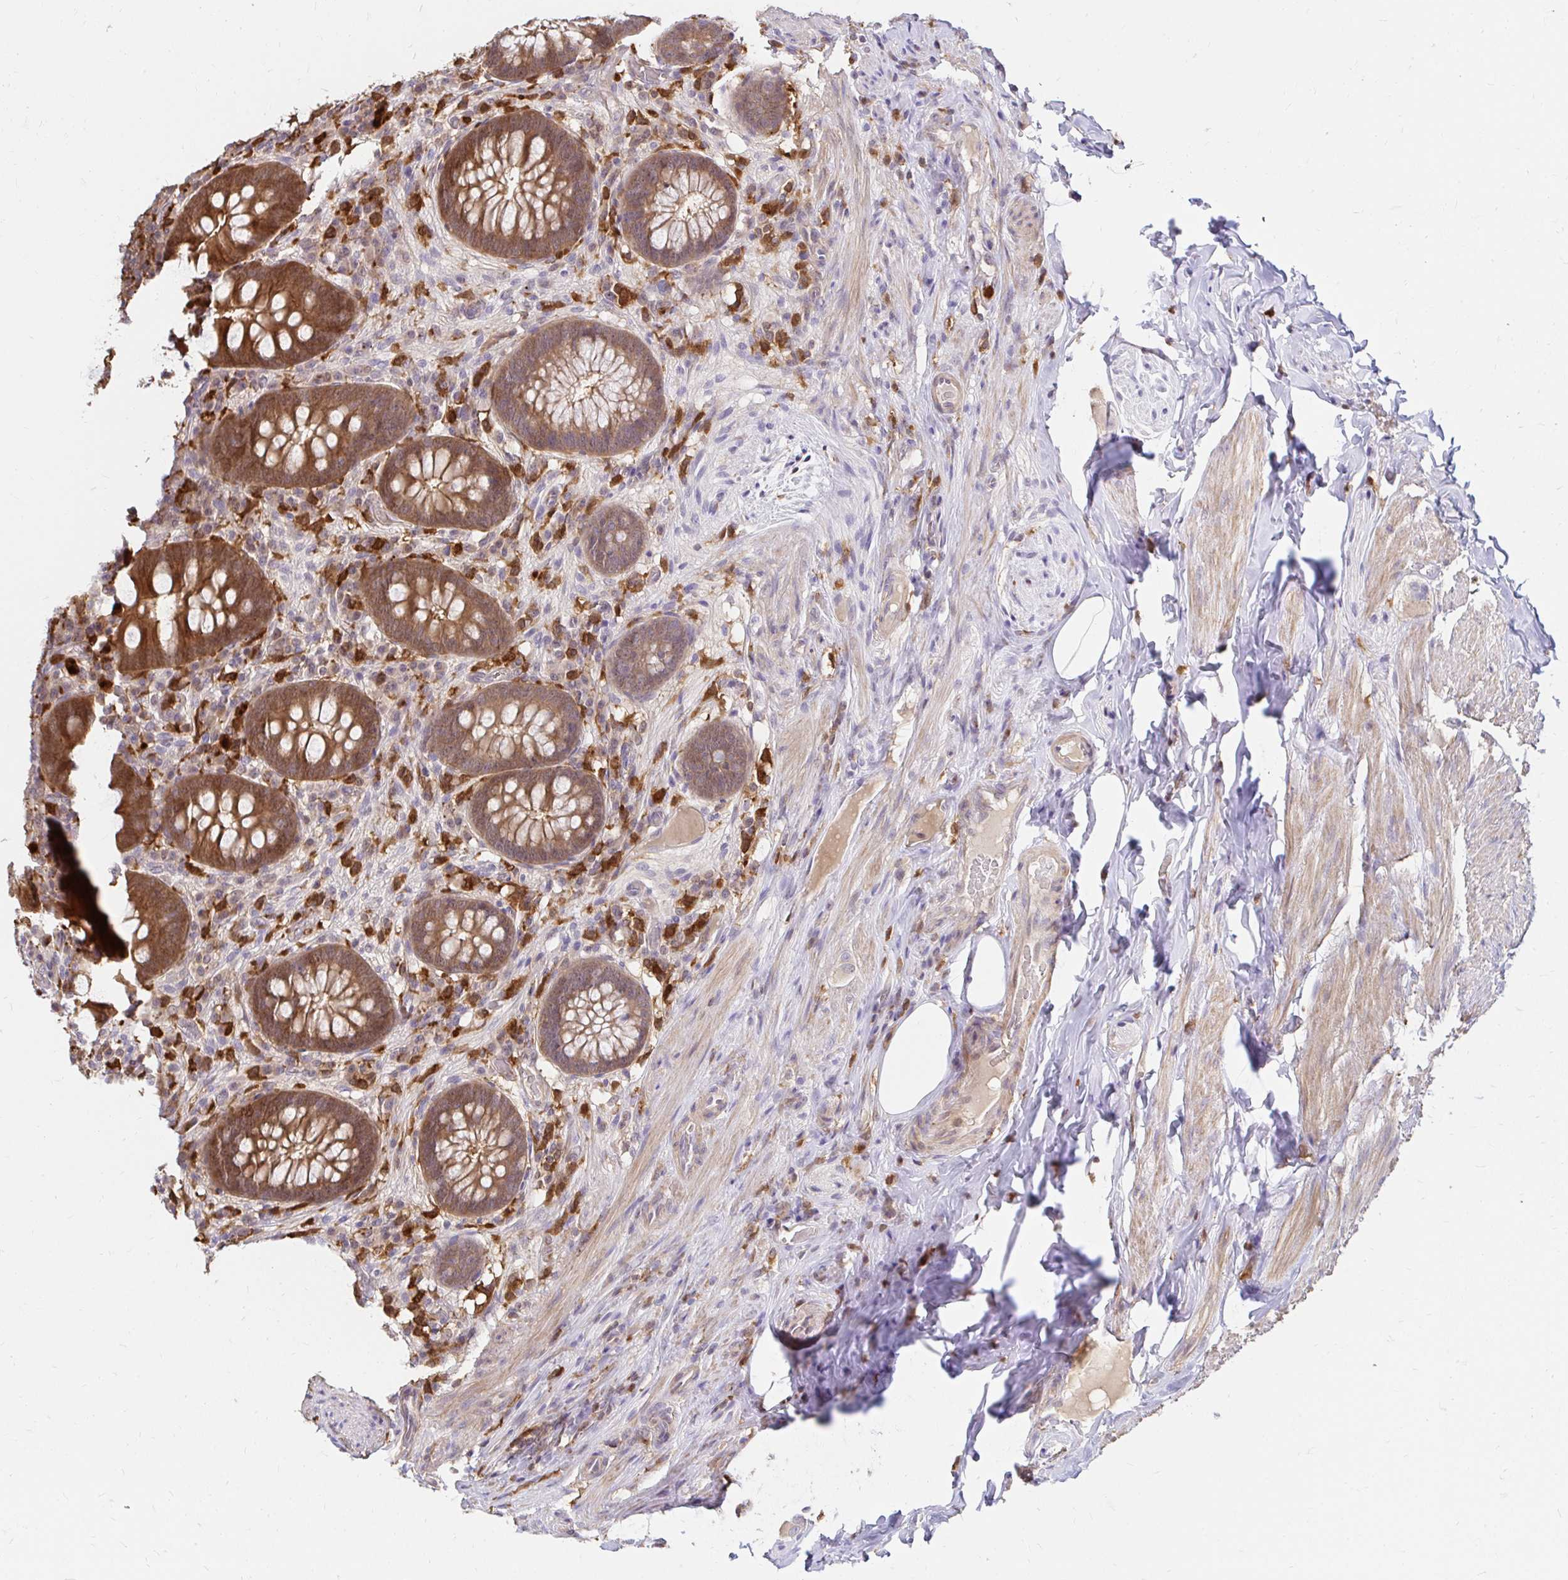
{"staining": {"intensity": "moderate", "quantity": ">75%", "location": "cytoplasmic/membranous"}, "tissue": "appendix", "cell_type": "Glandular cells", "image_type": "normal", "snomed": [{"axis": "morphology", "description": "Normal tissue, NOS"}, {"axis": "topography", "description": "Appendix"}], "caption": "The micrograph reveals immunohistochemical staining of benign appendix. There is moderate cytoplasmic/membranous staining is present in about >75% of glandular cells.", "gene": "PYCARD", "patient": {"sex": "male", "age": 71}}